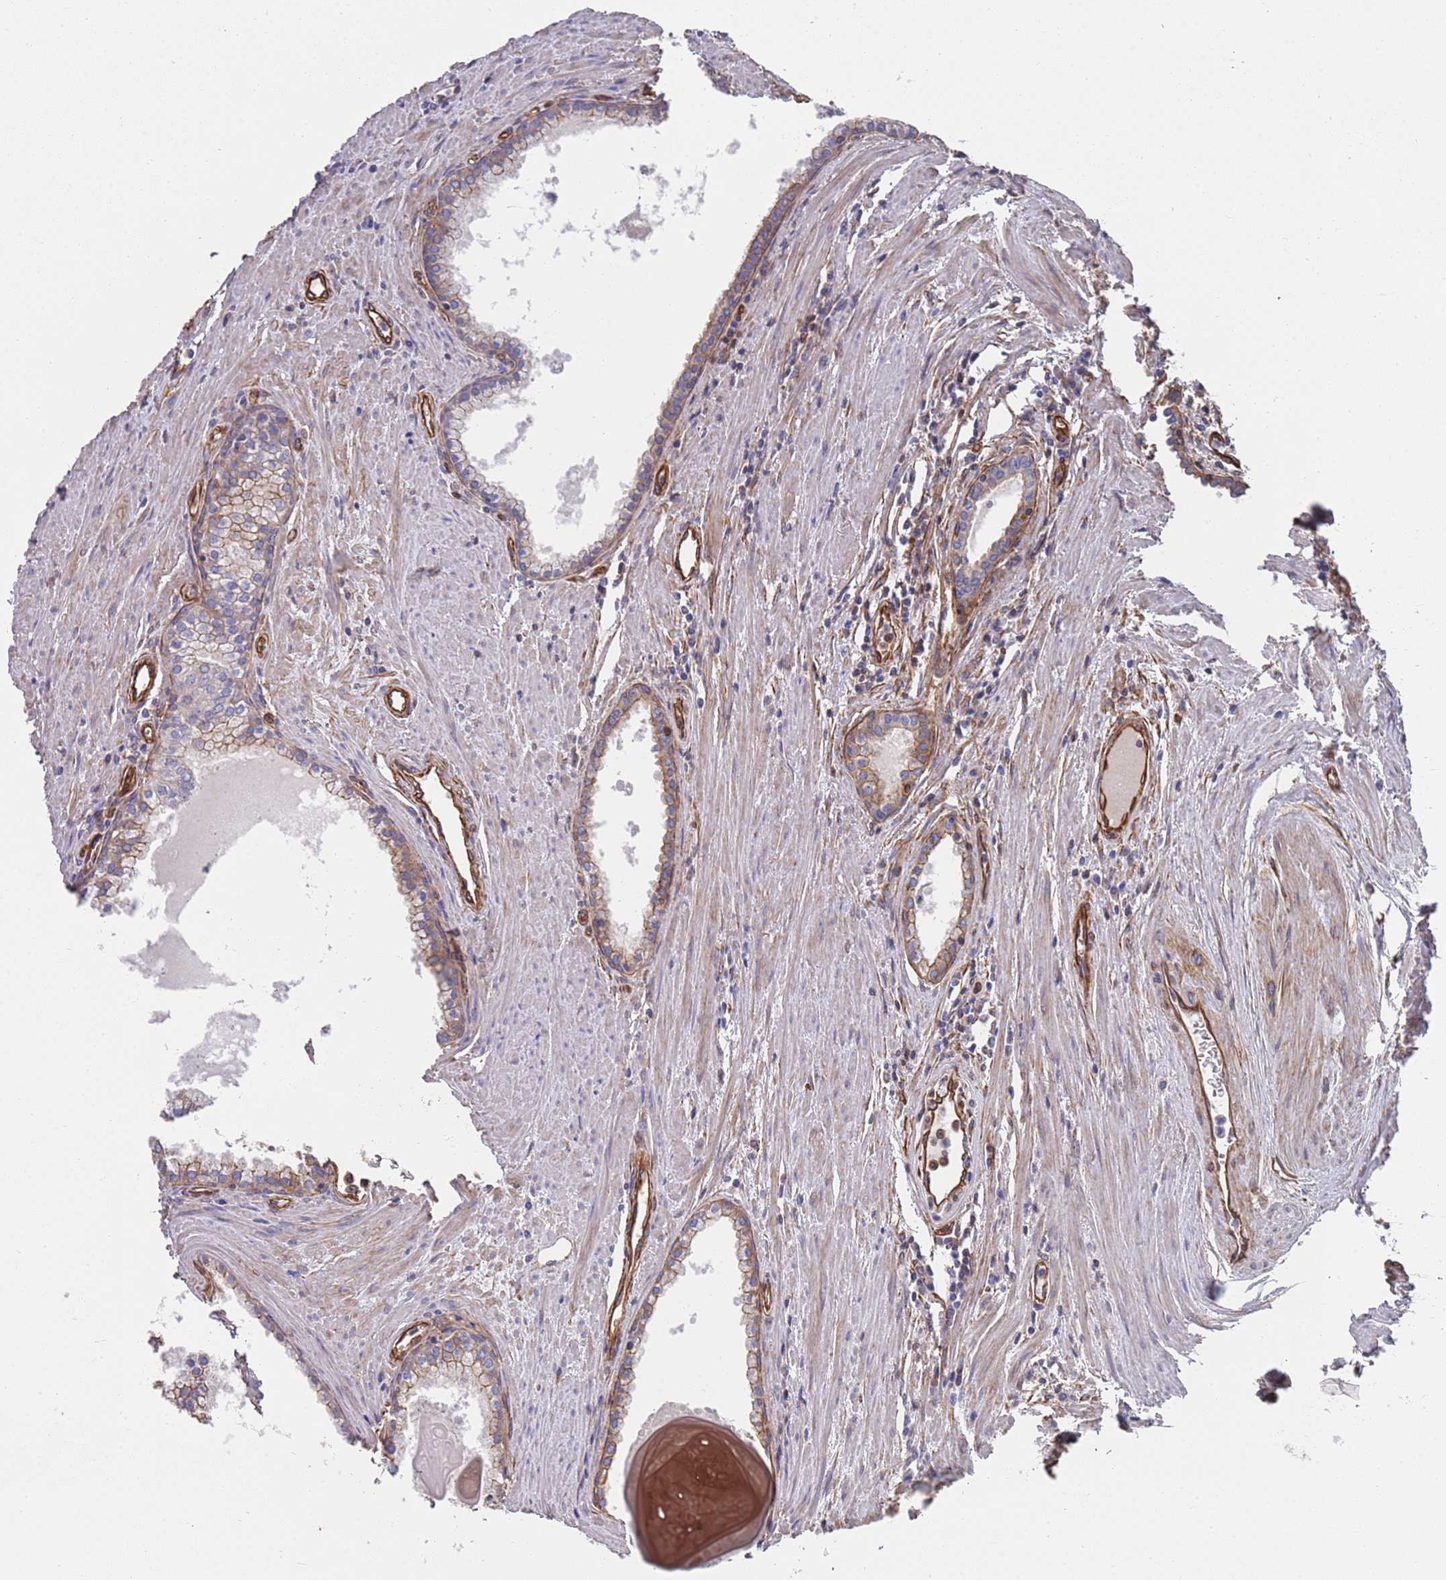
{"staining": {"intensity": "moderate", "quantity": "<25%", "location": "cytoplasmic/membranous"}, "tissue": "prostate cancer", "cell_type": "Tumor cells", "image_type": "cancer", "snomed": [{"axis": "morphology", "description": "Adenocarcinoma, High grade"}, {"axis": "topography", "description": "Prostate"}], "caption": "Immunohistochemistry (IHC) histopathology image of neoplastic tissue: human prostate adenocarcinoma (high-grade) stained using immunohistochemistry exhibits low levels of moderate protein expression localized specifically in the cytoplasmic/membranous of tumor cells, appearing as a cytoplasmic/membranous brown color.", "gene": "JAKMIP2", "patient": {"sex": "male", "age": 68}}